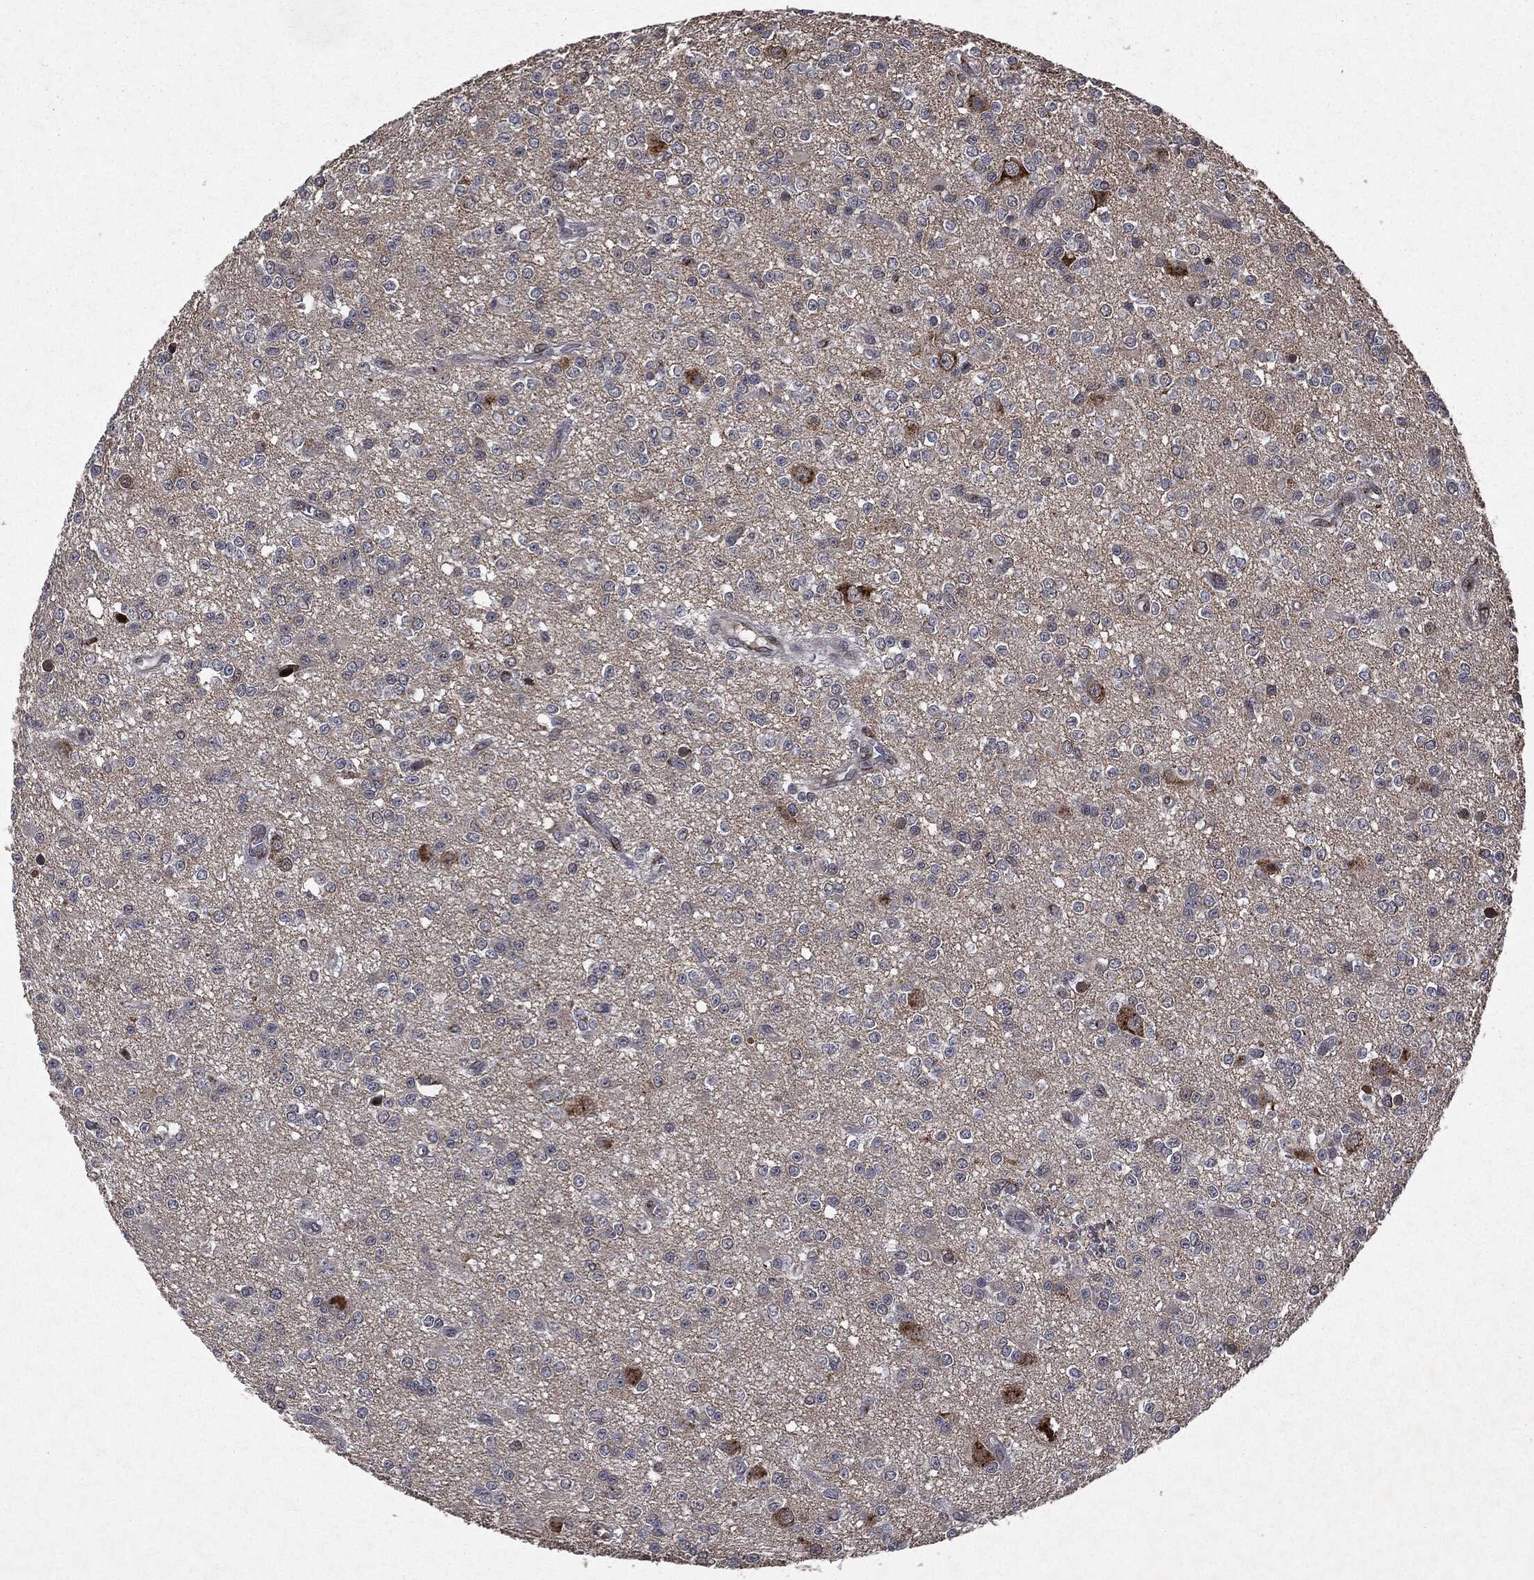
{"staining": {"intensity": "strong", "quantity": "<25%", "location": "cytoplasmic/membranous"}, "tissue": "glioma", "cell_type": "Tumor cells", "image_type": "cancer", "snomed": [{"axis": "morphology", "description": "Glioma, malignant, Low grade"}, {"axis": "topography", "description": "Brain"}], "caption": "Glioma tissue displays strong cytoplasmic/membranous positivity in about <25% of tumor cells", "gene": "PLPPR2", "patient": {"sex": "female", "age": 45}}